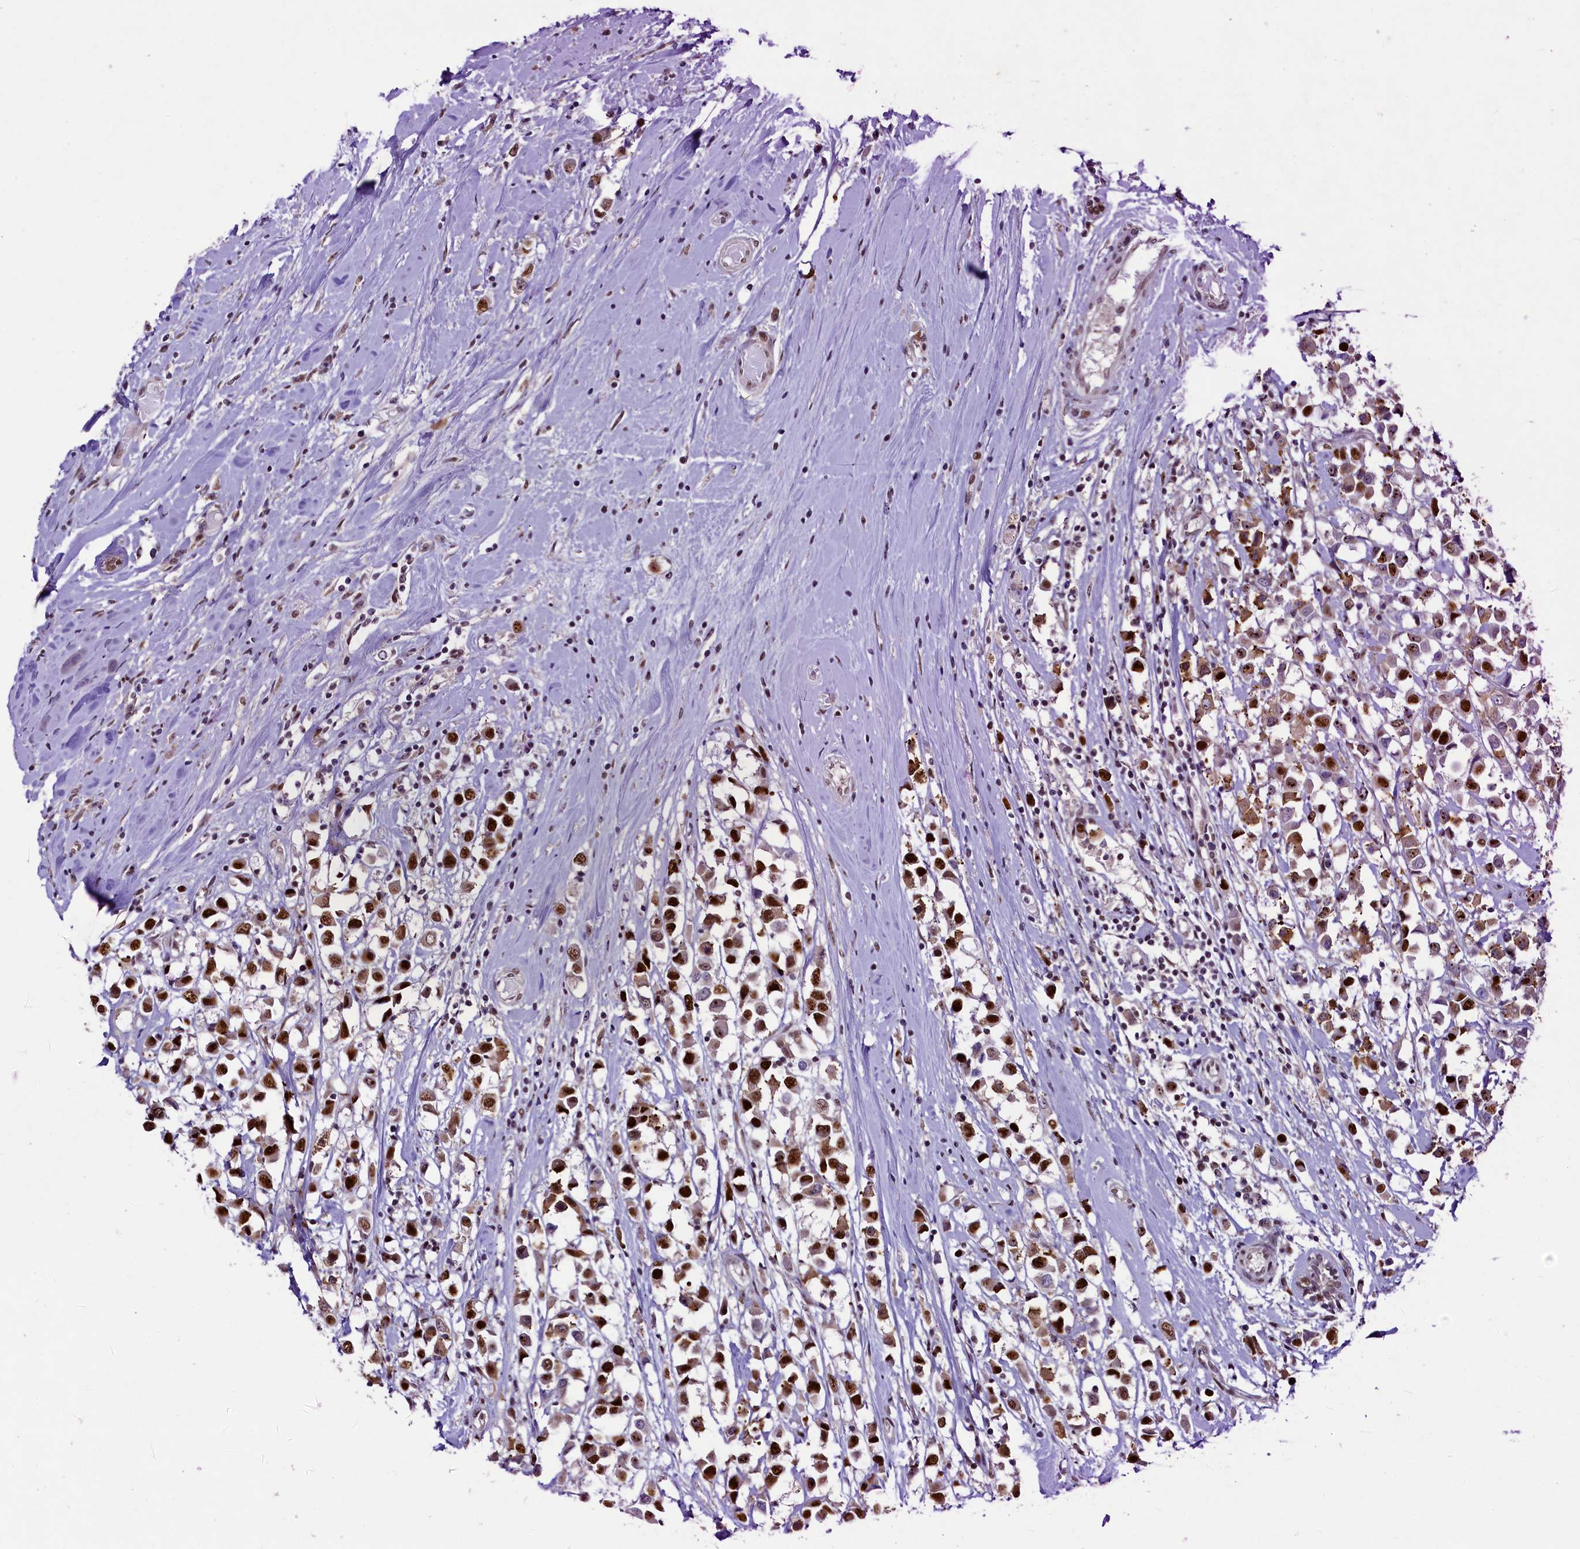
{"staining": {"intensity": "strong", "quantity": ">75%", "location": "nuclear"}, "tissue": "breast cancer", "cell_type": "Tumor cells", "image_type": "cancer", "snomed": [{"axis": "morphology", "description": "Duct carcinoma"}, {"axis": "topography", "description": "Breast"}], "caption": "This is a micrograph of immunohistochemistry (IHC) staining of infiltrating ductal carcinoma (breast), which shows strong positivity in the nuclear of tumor cells.", "gene": "ANKS3", "patient": {"sex": "female", "age": 61}}